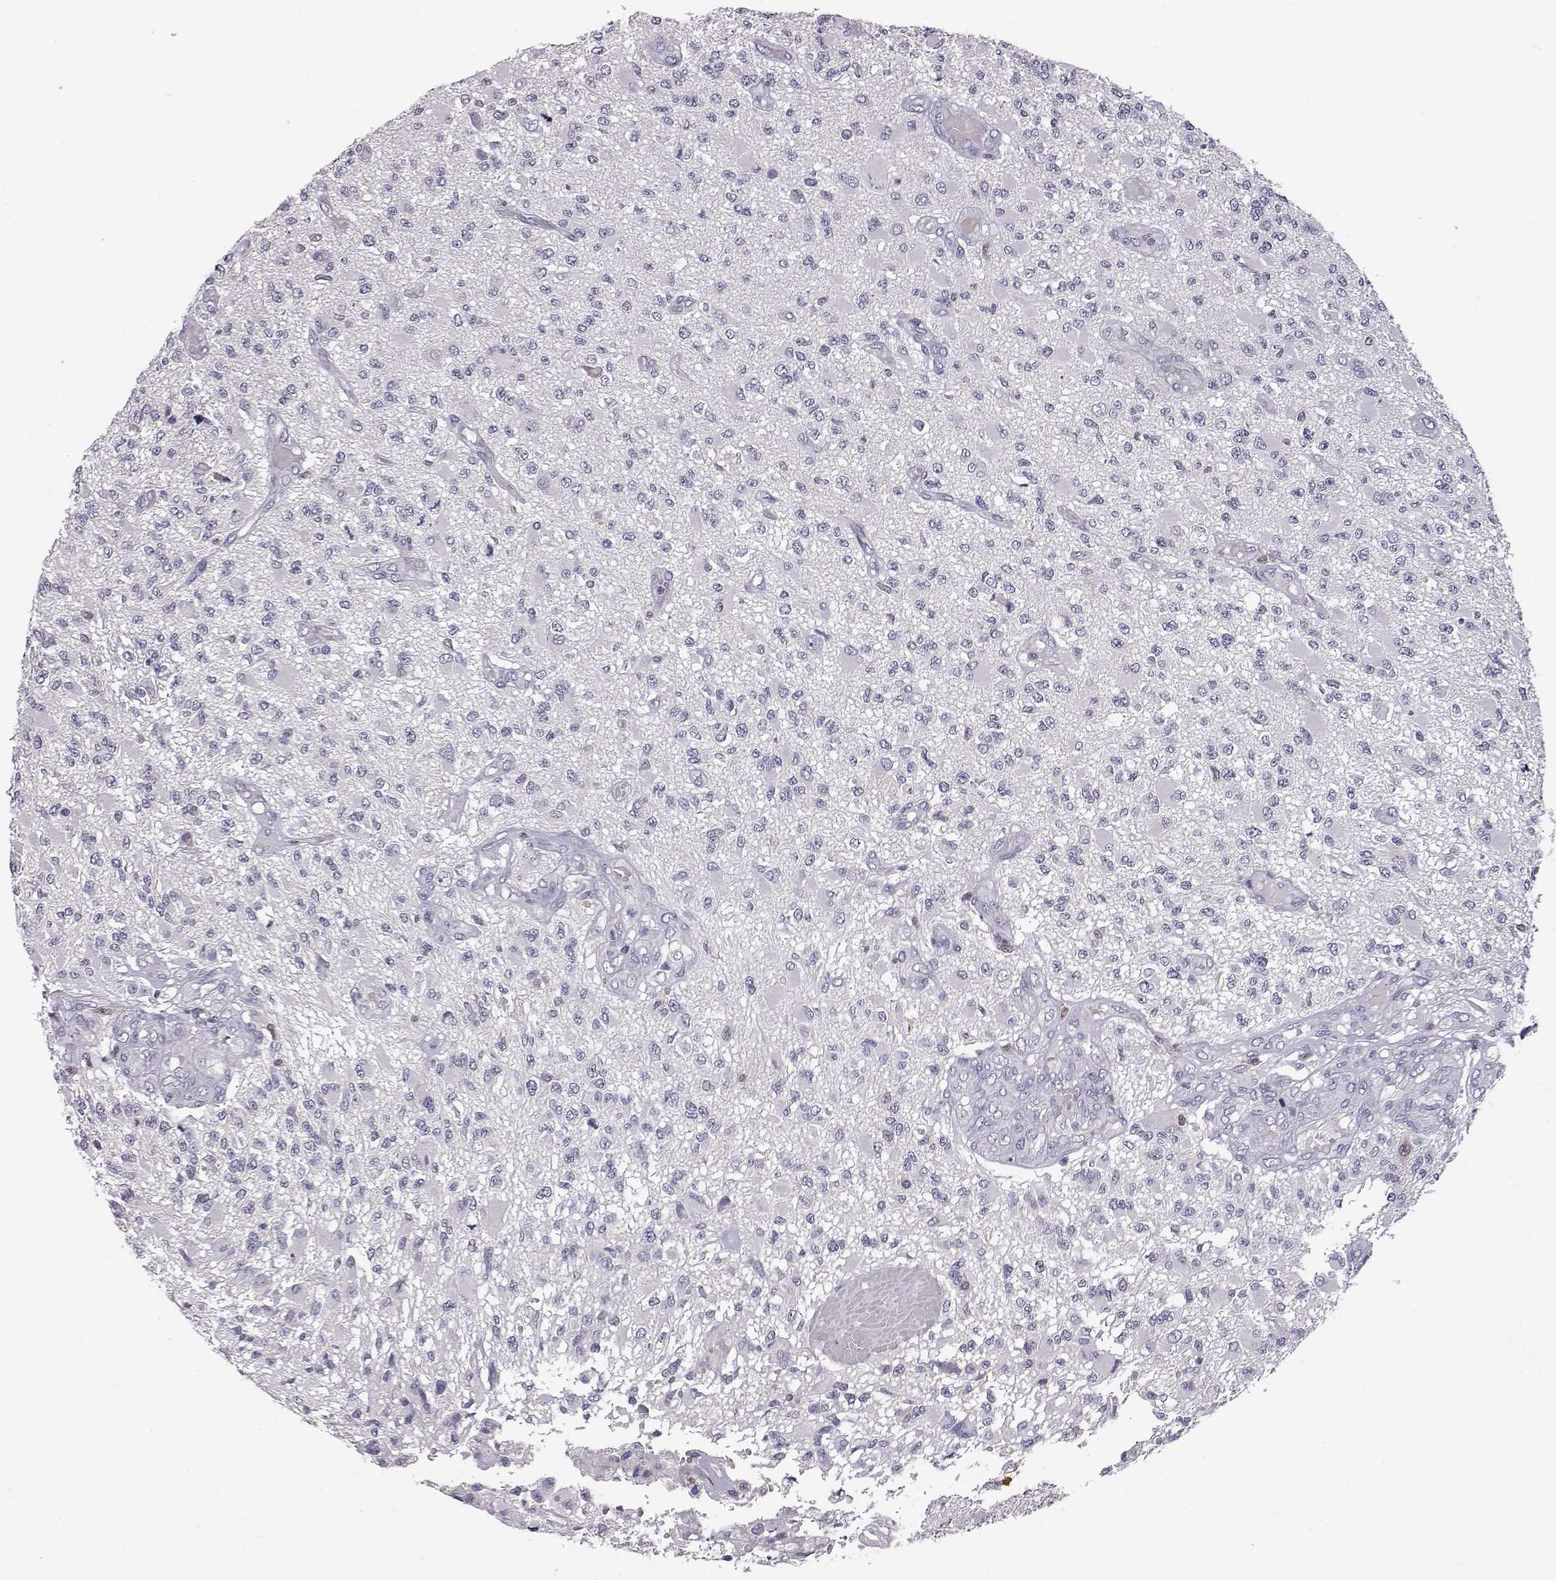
{"staining": {"intensity": "negative", "quantity": "none", "location": "none"}, "tissue": "glioma", "cell_type": "Tumor cells", "image_type": "cancer", "snomed": [{"axis": "morphology", "description": "Glioma, malignant, High grade"}, {"axis": "topography", "description": "Brain"}], "caption": "This photomicrograph is of malignant high-grade glioma stained with immunohistochemistry (IHC) to label a protein in brown with the nuclei are counter-stained blue. There is no staining in tumor cells. (Stains: DAB (3,3'-diaminobenzidine) IHC with hematoxylin counter stain, Microscopy: brightfield microscopy at high magnification).", "gene": "AKR1B1", "patient": {"sex": "female", "age": 63}}